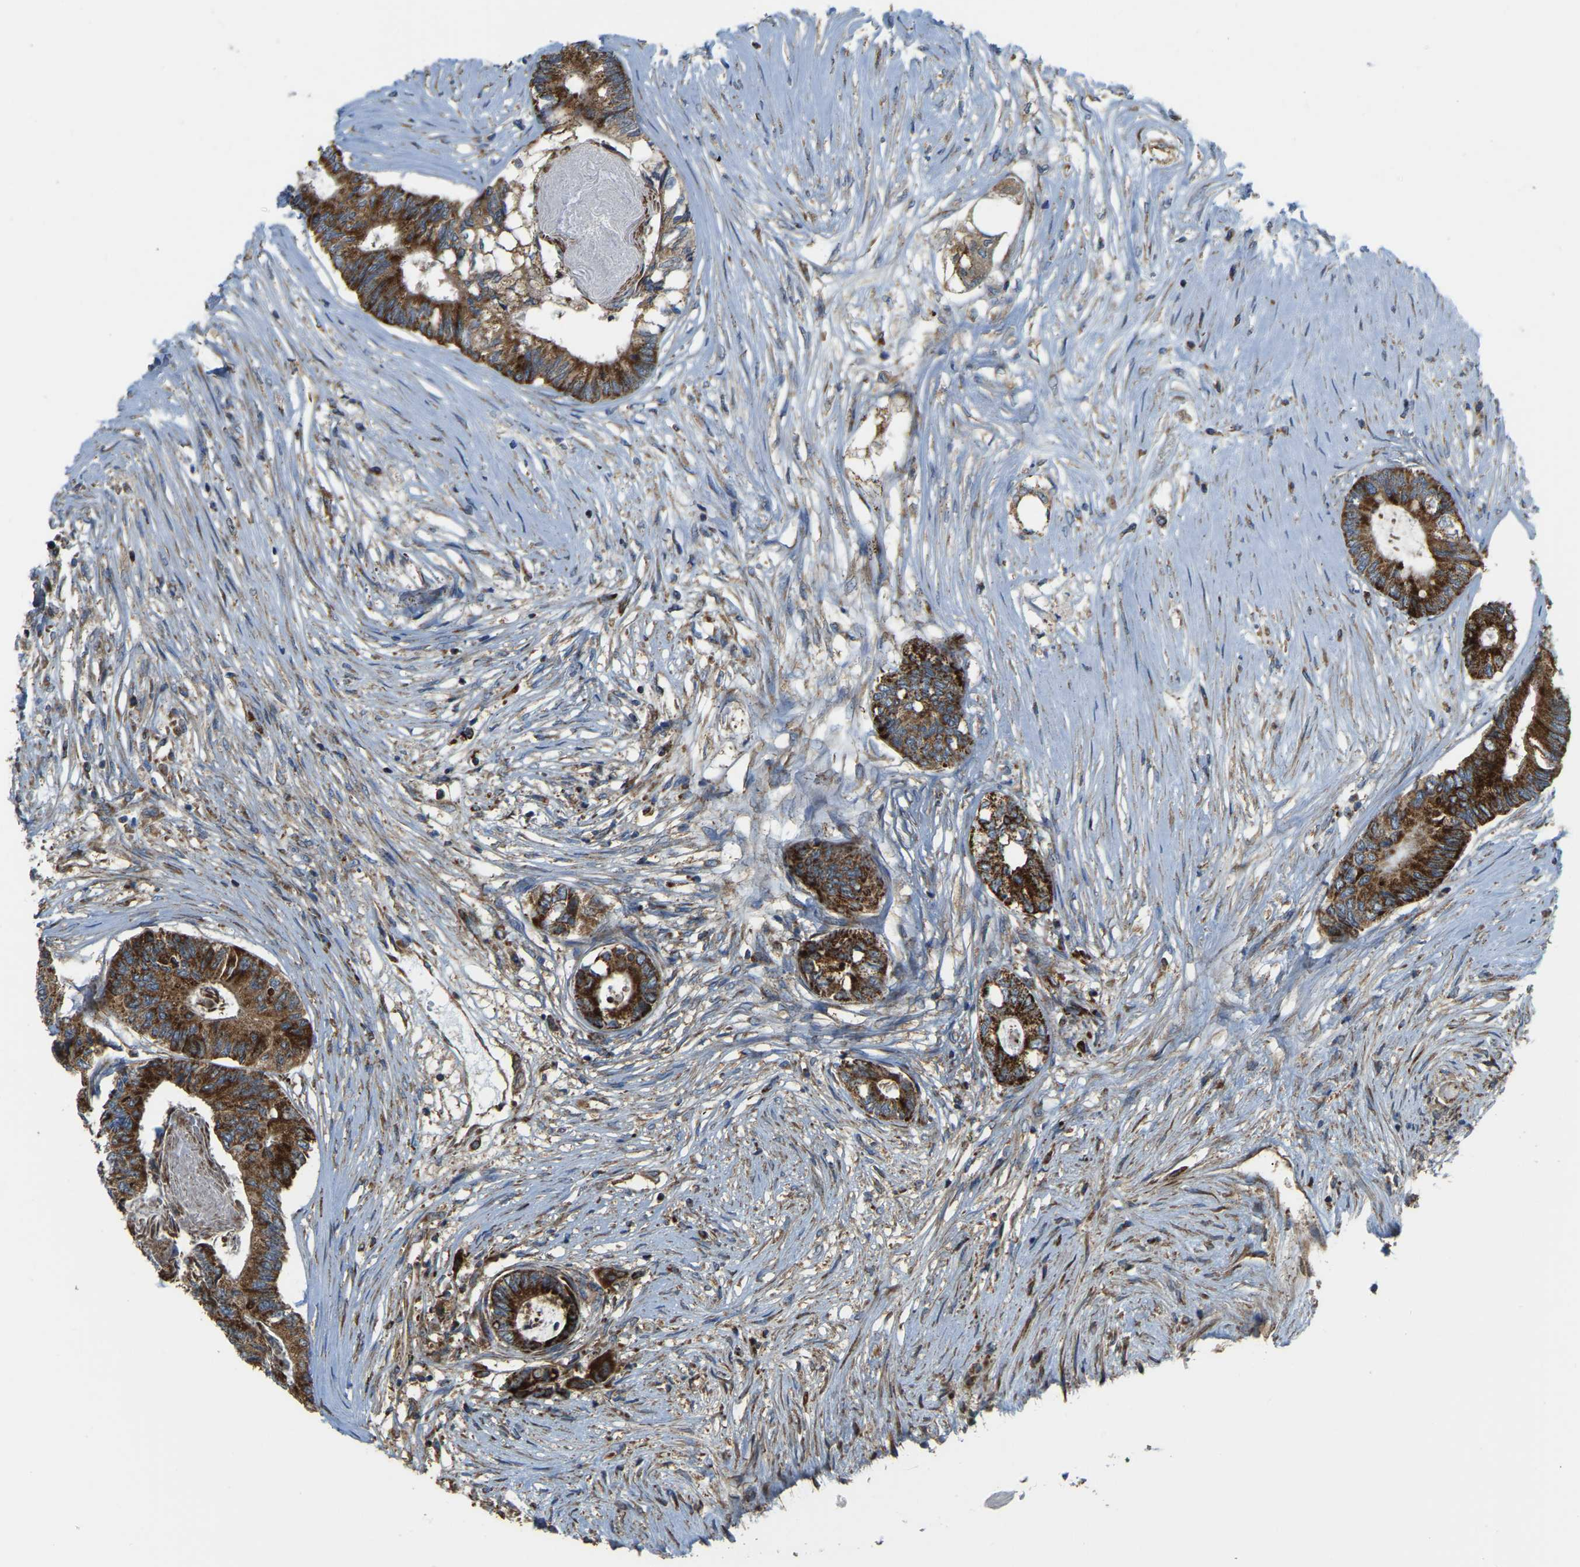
{"staining": {"intensity": "strong", "quantity": ">75%", "location": "cytoplasmic/membranous"}, "tissue": "colorectal cancer", "cell_type": "Tumor cells", "image_type": "cancer", "snomed": [{"axis": "morphology", "description": "Adenocarcinoma, NOS"}, {"axis": "topography", "description": "Rectum"}], "caption": "Approximately >75% of tumor cells in human colorectal cancer exhibit strong cytoplasmic/membranous protein expression as visualized by brown immunohistochemical staining.", "gene": "PSMD7", "patient": {"sex": "male", "age": 63}}